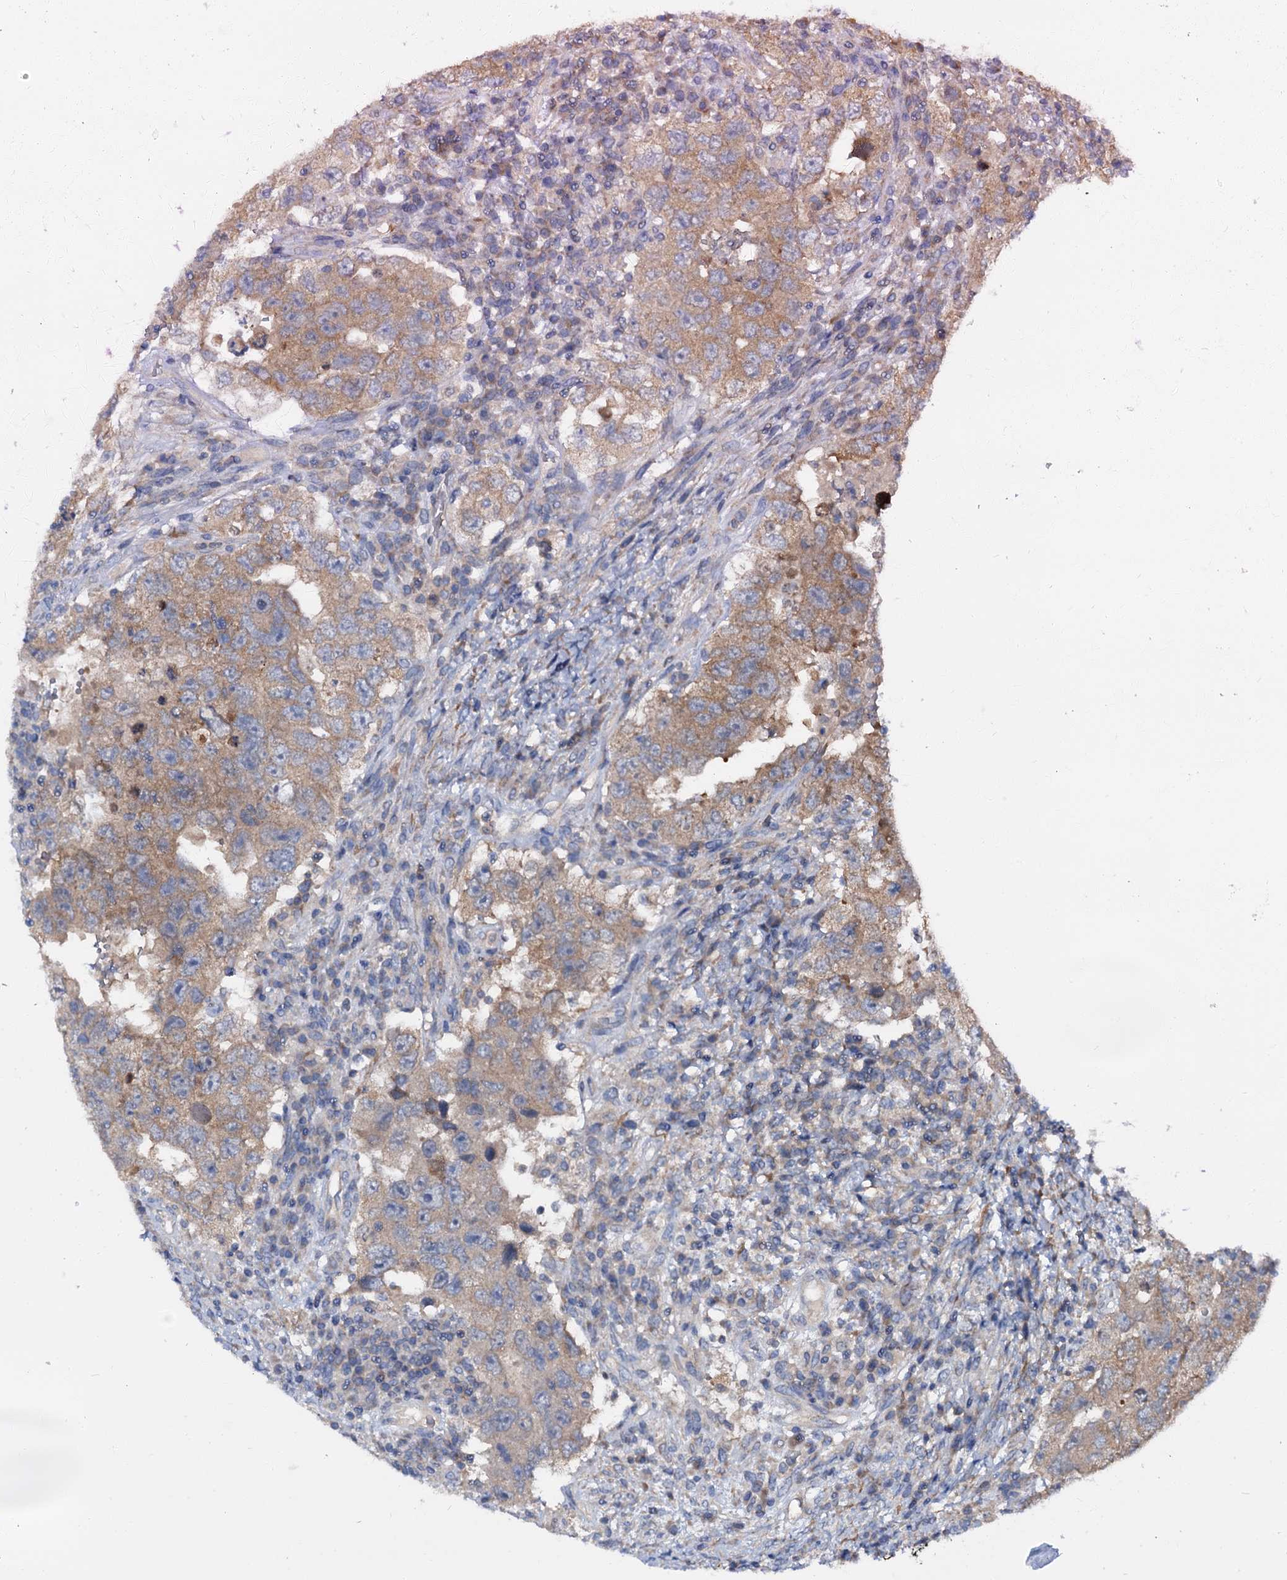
{"staining": {"intensity": "moderate", "quantity": ">75%", "location": "cytoplasmic/membranous"}, "tissue": "testis cancer", "cell_type": "Tumor cells", "image_type": "cancer", "snomed": [{"axis": "morphology", "description": "Carcinoma, Embryonal, NOS"}, {"axis": "topography", "description": "Testis"}], "caption": "The image displays a brown stain indicating the presence of a protein in the cytoplasmic/membranous of tumor cells in testis cancer (embryonal carcinoma).", "gene": "CEP192", "patient": {"sex": "male", "age": 26}}